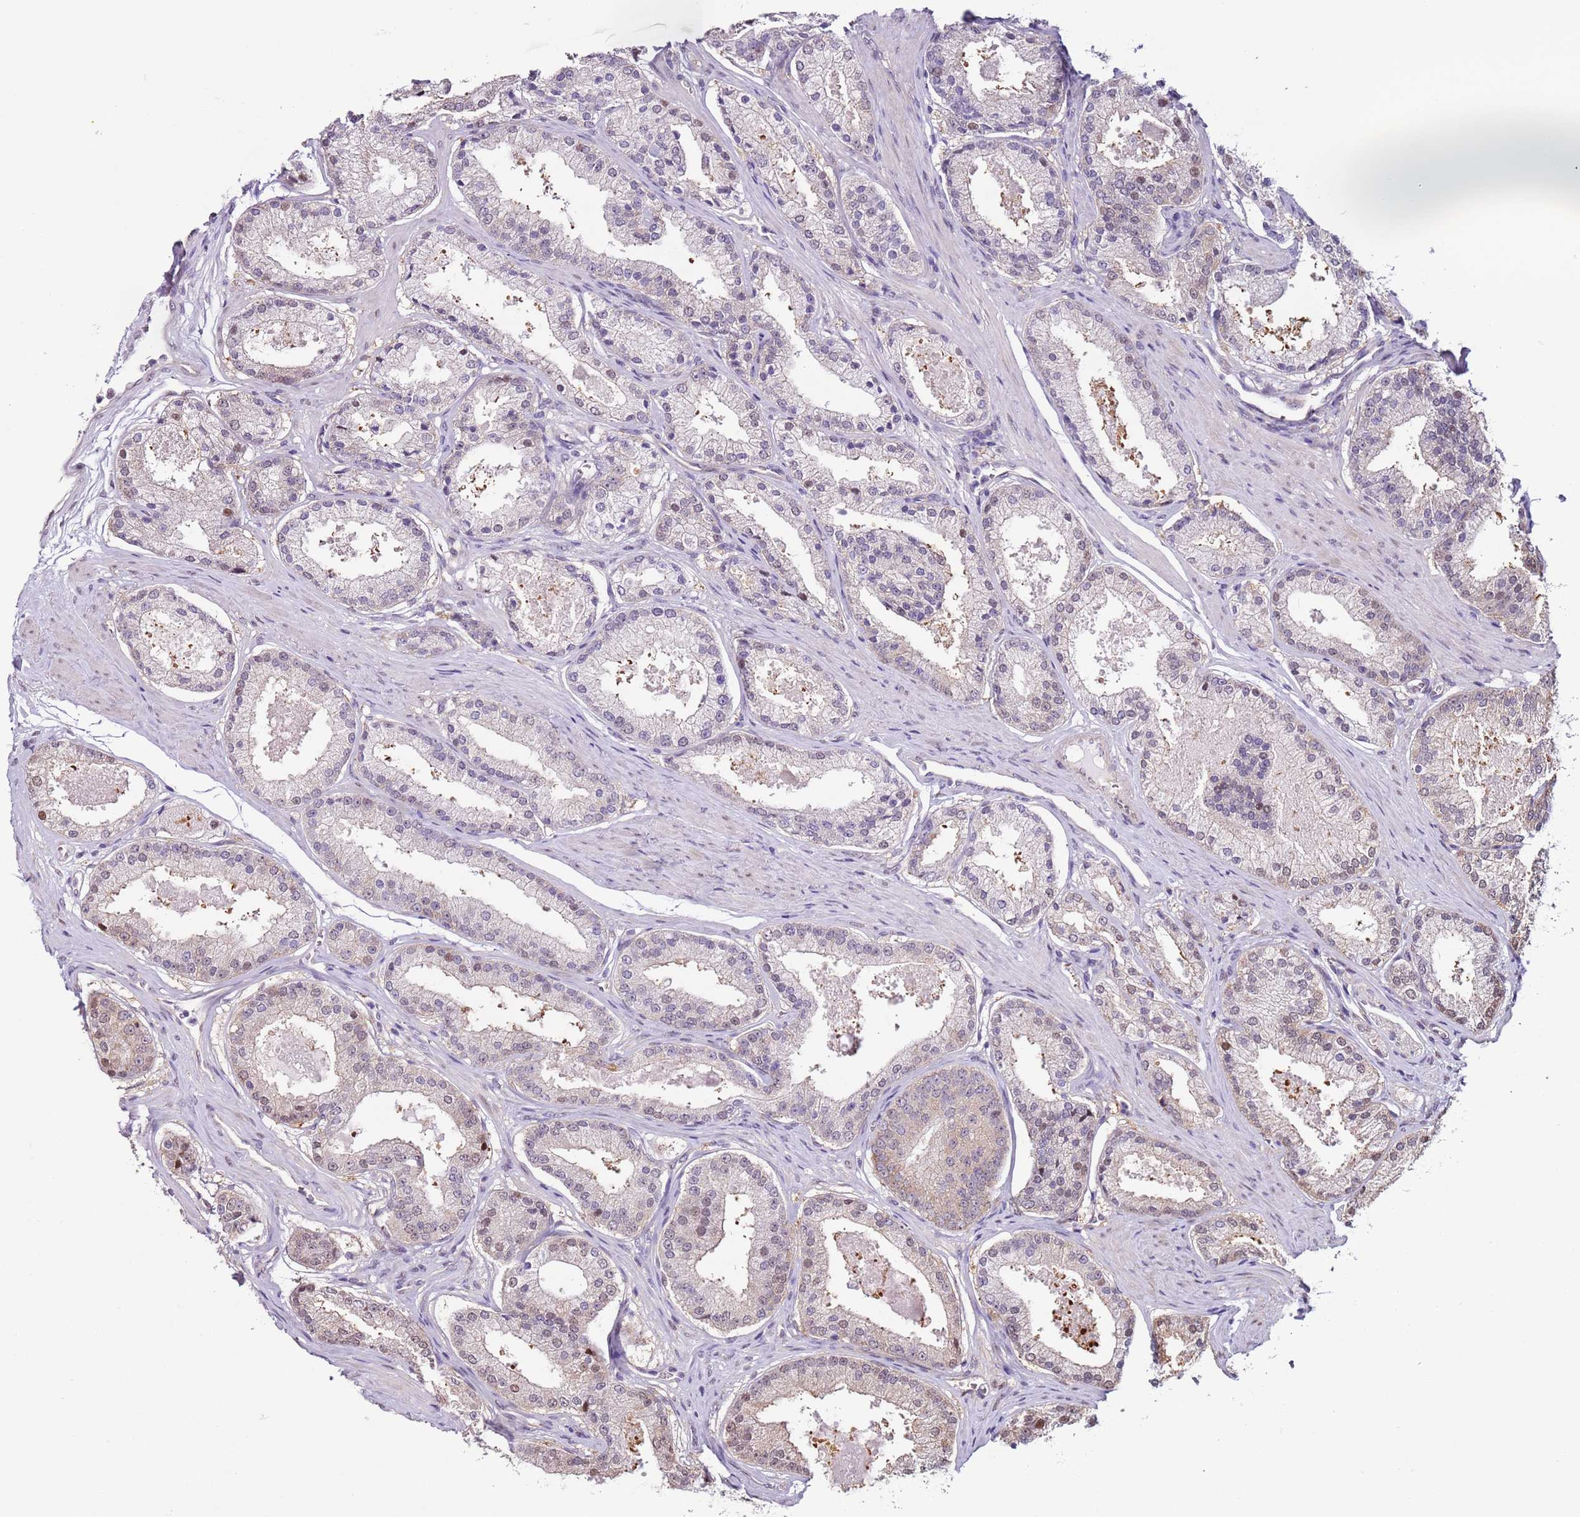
{"staining": {"intensity": "weak", "quantity": "<25%", "location": "nuclear"}, "tissue": "prostate cancer", "cell_type": "Tumor cells", "image_type": "cancer", "snomed": [{"axis": "morphology", "description": "Adenocarcinoma, Low grade"}, {"axis": "topography", "description": "Prostate"}], "caption": "This photomicrograph is of prostate cancer (adenocarcinoma (low-grade)) stained with immunohistochemistry (IHC) to label a protein in brown with the nuclei are counter-stained blue. There is no positivity in tumor cells.", "gene": "PSMD4", "patient": {"sex": "male", "age": 59}}